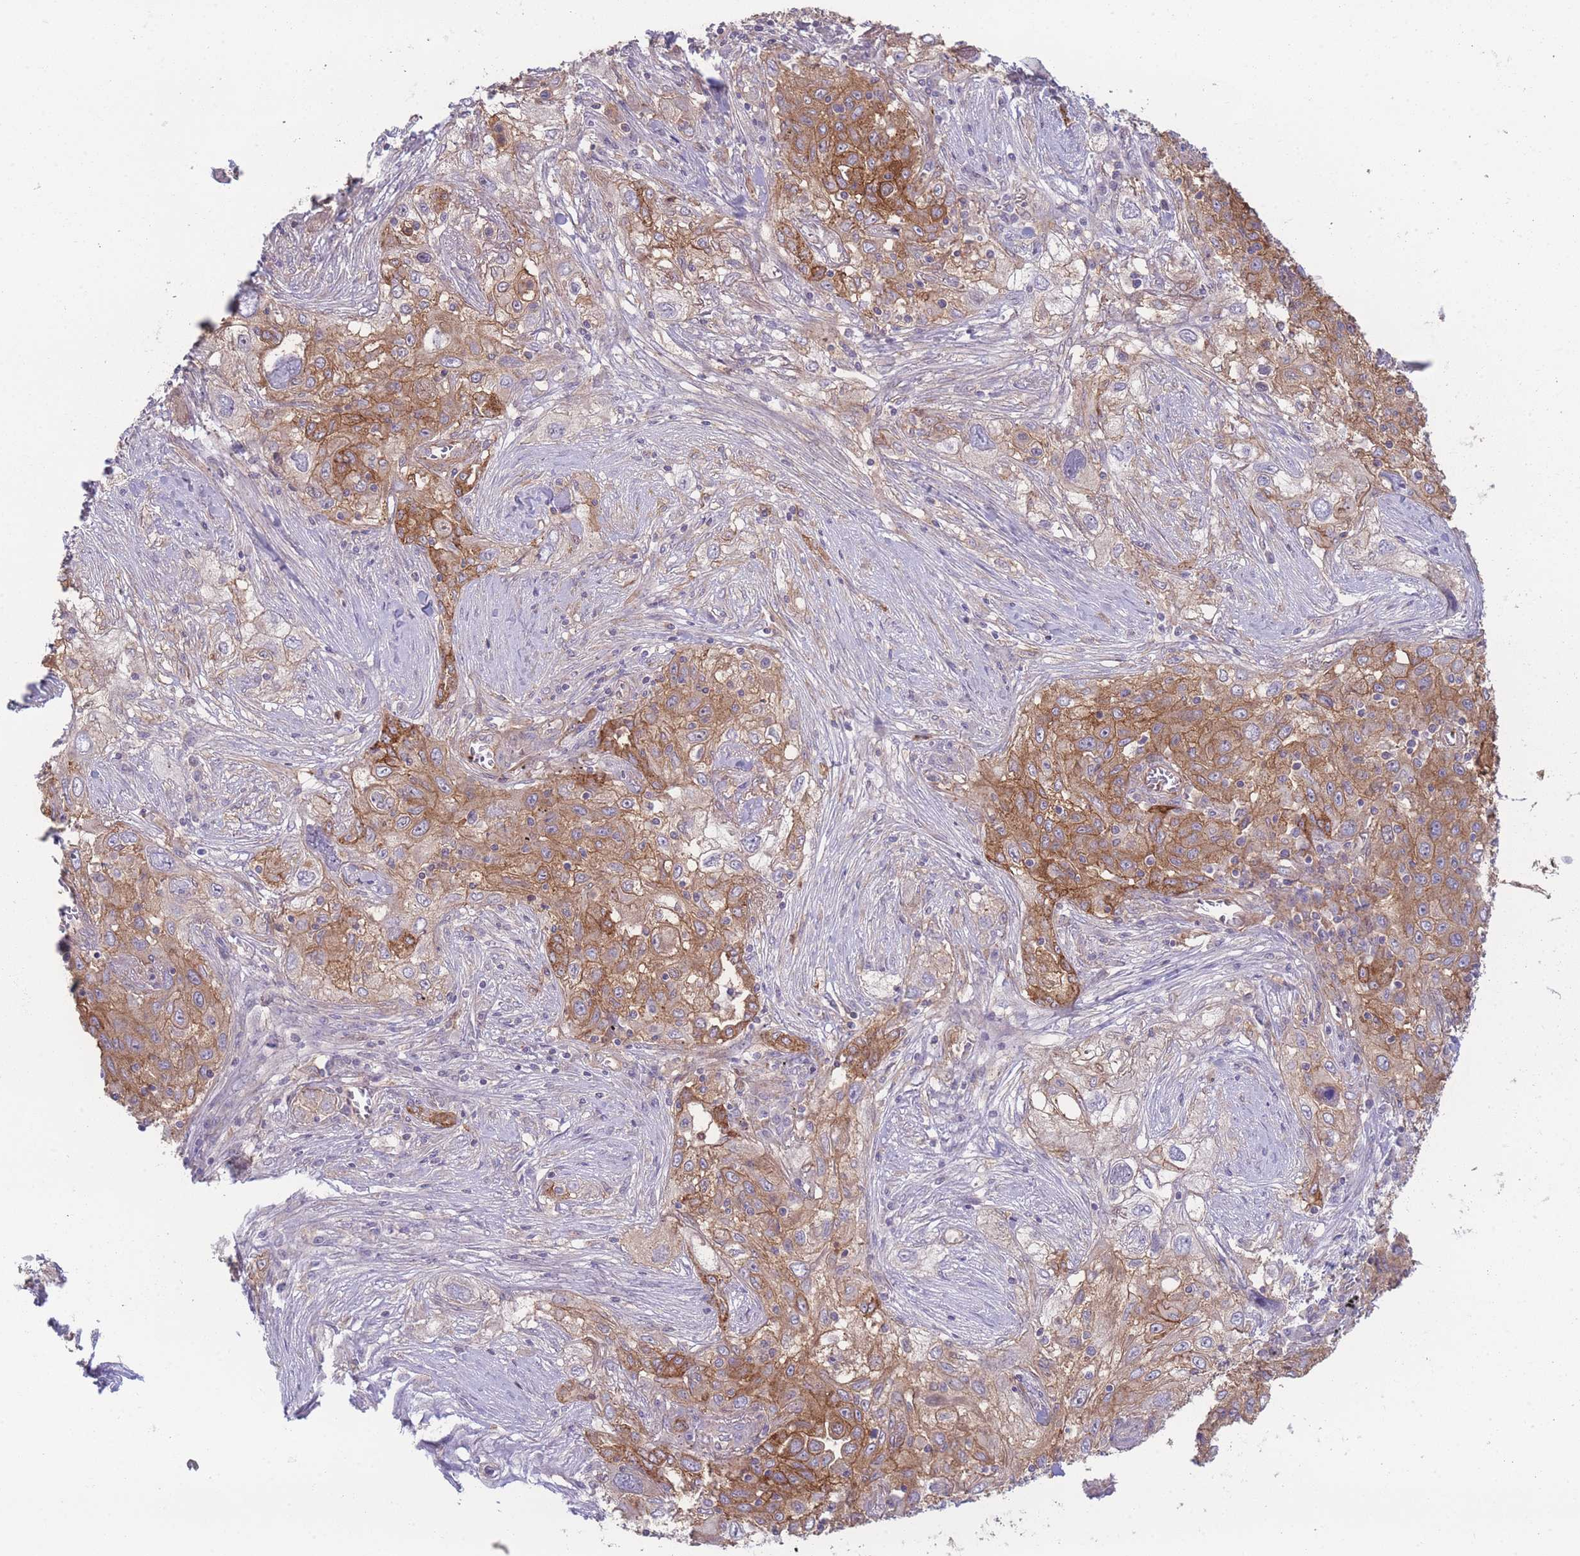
{"staining": {"intensity": "moderate", "quantity": ">75%", "location": "cytoplasmic/membranous"}, "tissue": "lung cancer", "cell_type": "Tumor cells", "image_type": "cancer", "snomed": [{"axis": "morphology", "description": "Squamous cell carcinoma, NOS"}, {"axis": "topography", "description": "Lung"}], "caption": "Immunohistochemical staining of human lung squamous cell carcinoma demonstrates medium levels of moderate cytoplasmic/membranous protein positivity in about >75% of tumor cells. Immunohistochemistry stains the protein in brown and the nuclei are stained blue.", "gene": "STEAP3", "patient": {"sex": "female", "age": 69}}